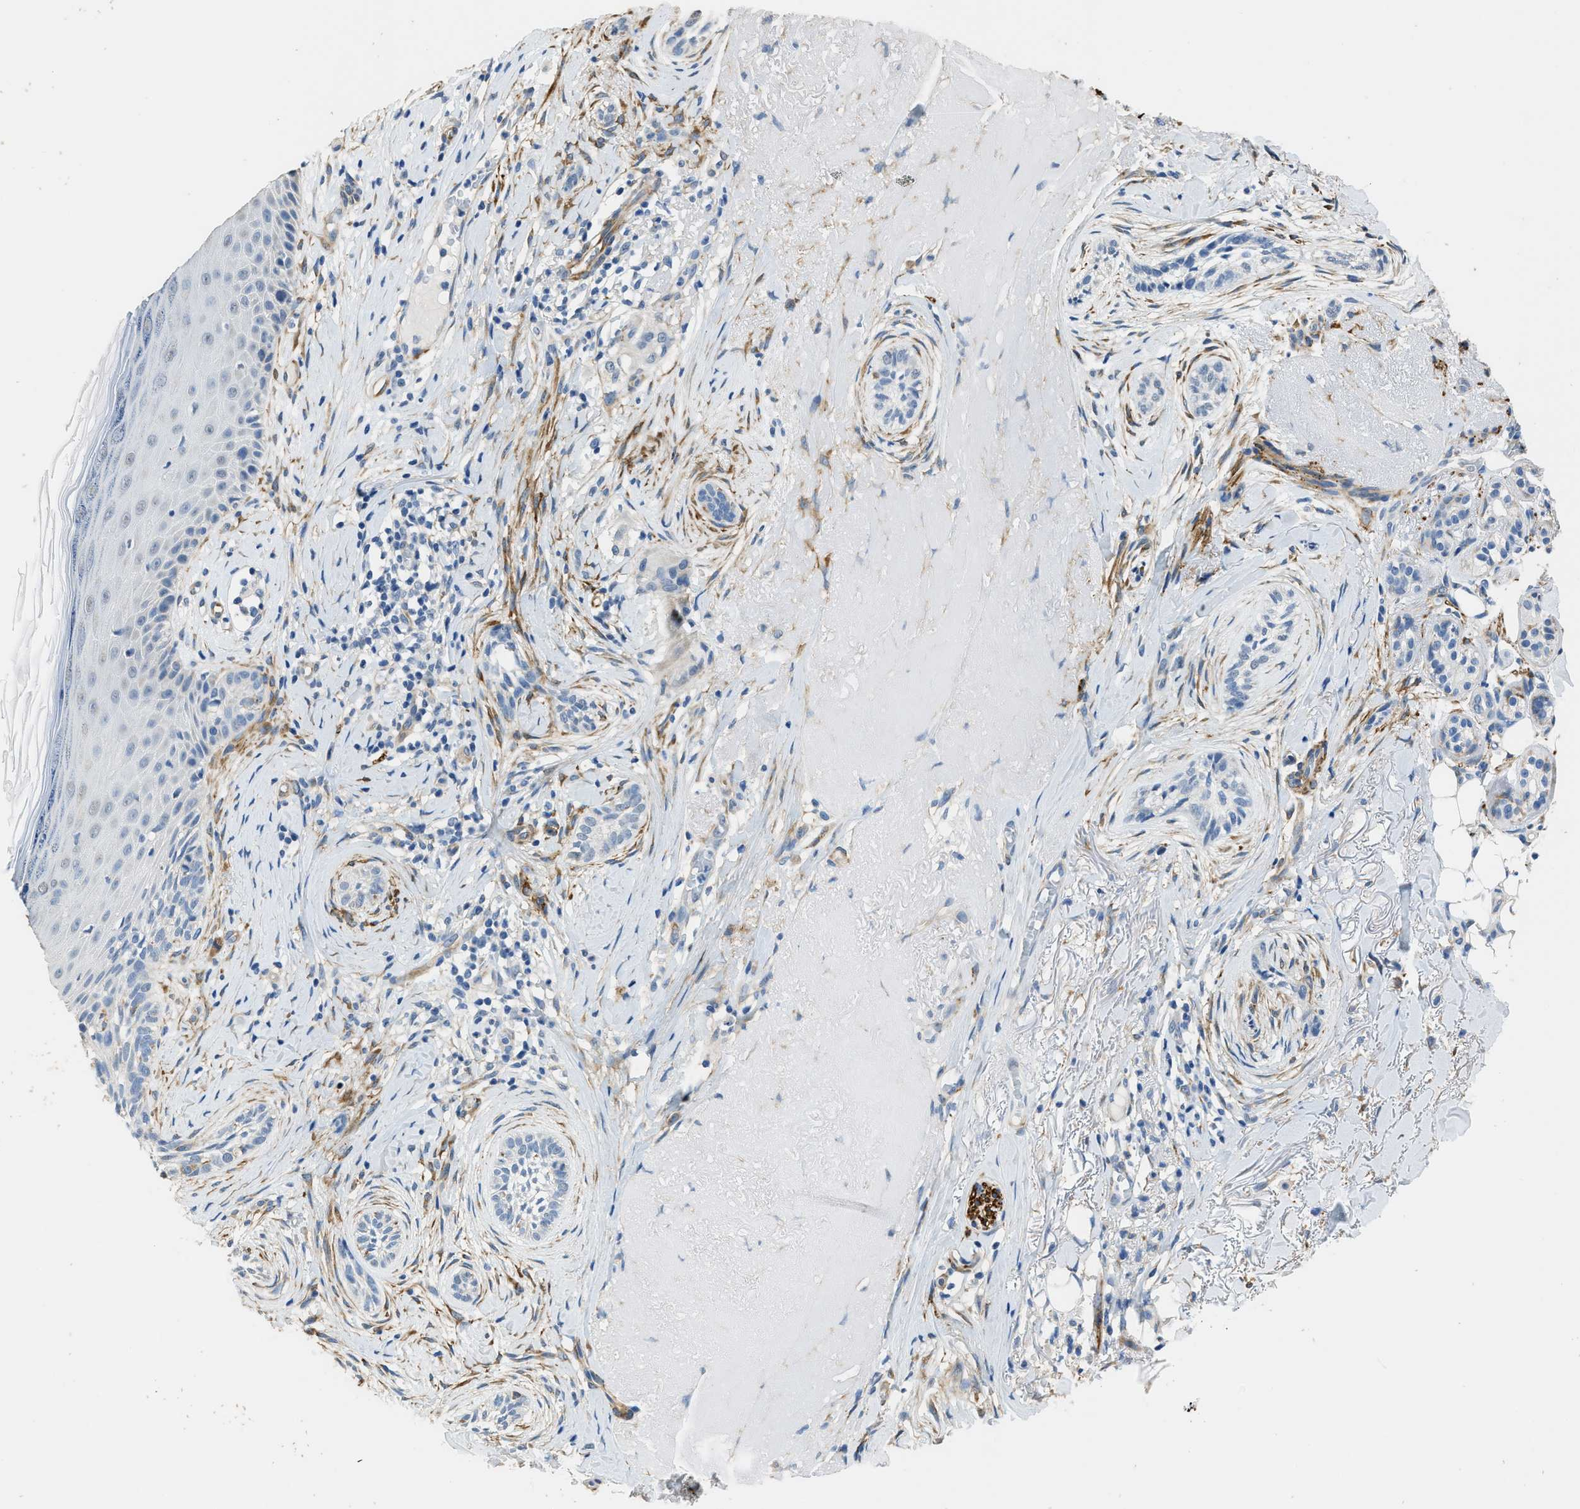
{"staining": {"intensity": "negative", "quantity": "none", "location": "none"}, "tissue": "skin cancer", "cell_type": "Tumor cells", "image_type": "cancer", "snomed": [{"axis": "morphology", "description": "Basal cell carcinoma"}, {"axis": "topography", "description": "Skin"}], "caption": "A photomicrograph of skin basal cell carcinoma stained for a protein displays no brown staining in tumor cells.", "gene": "ZSWIM5", "patient": {"sex": "female", "age": 88}}